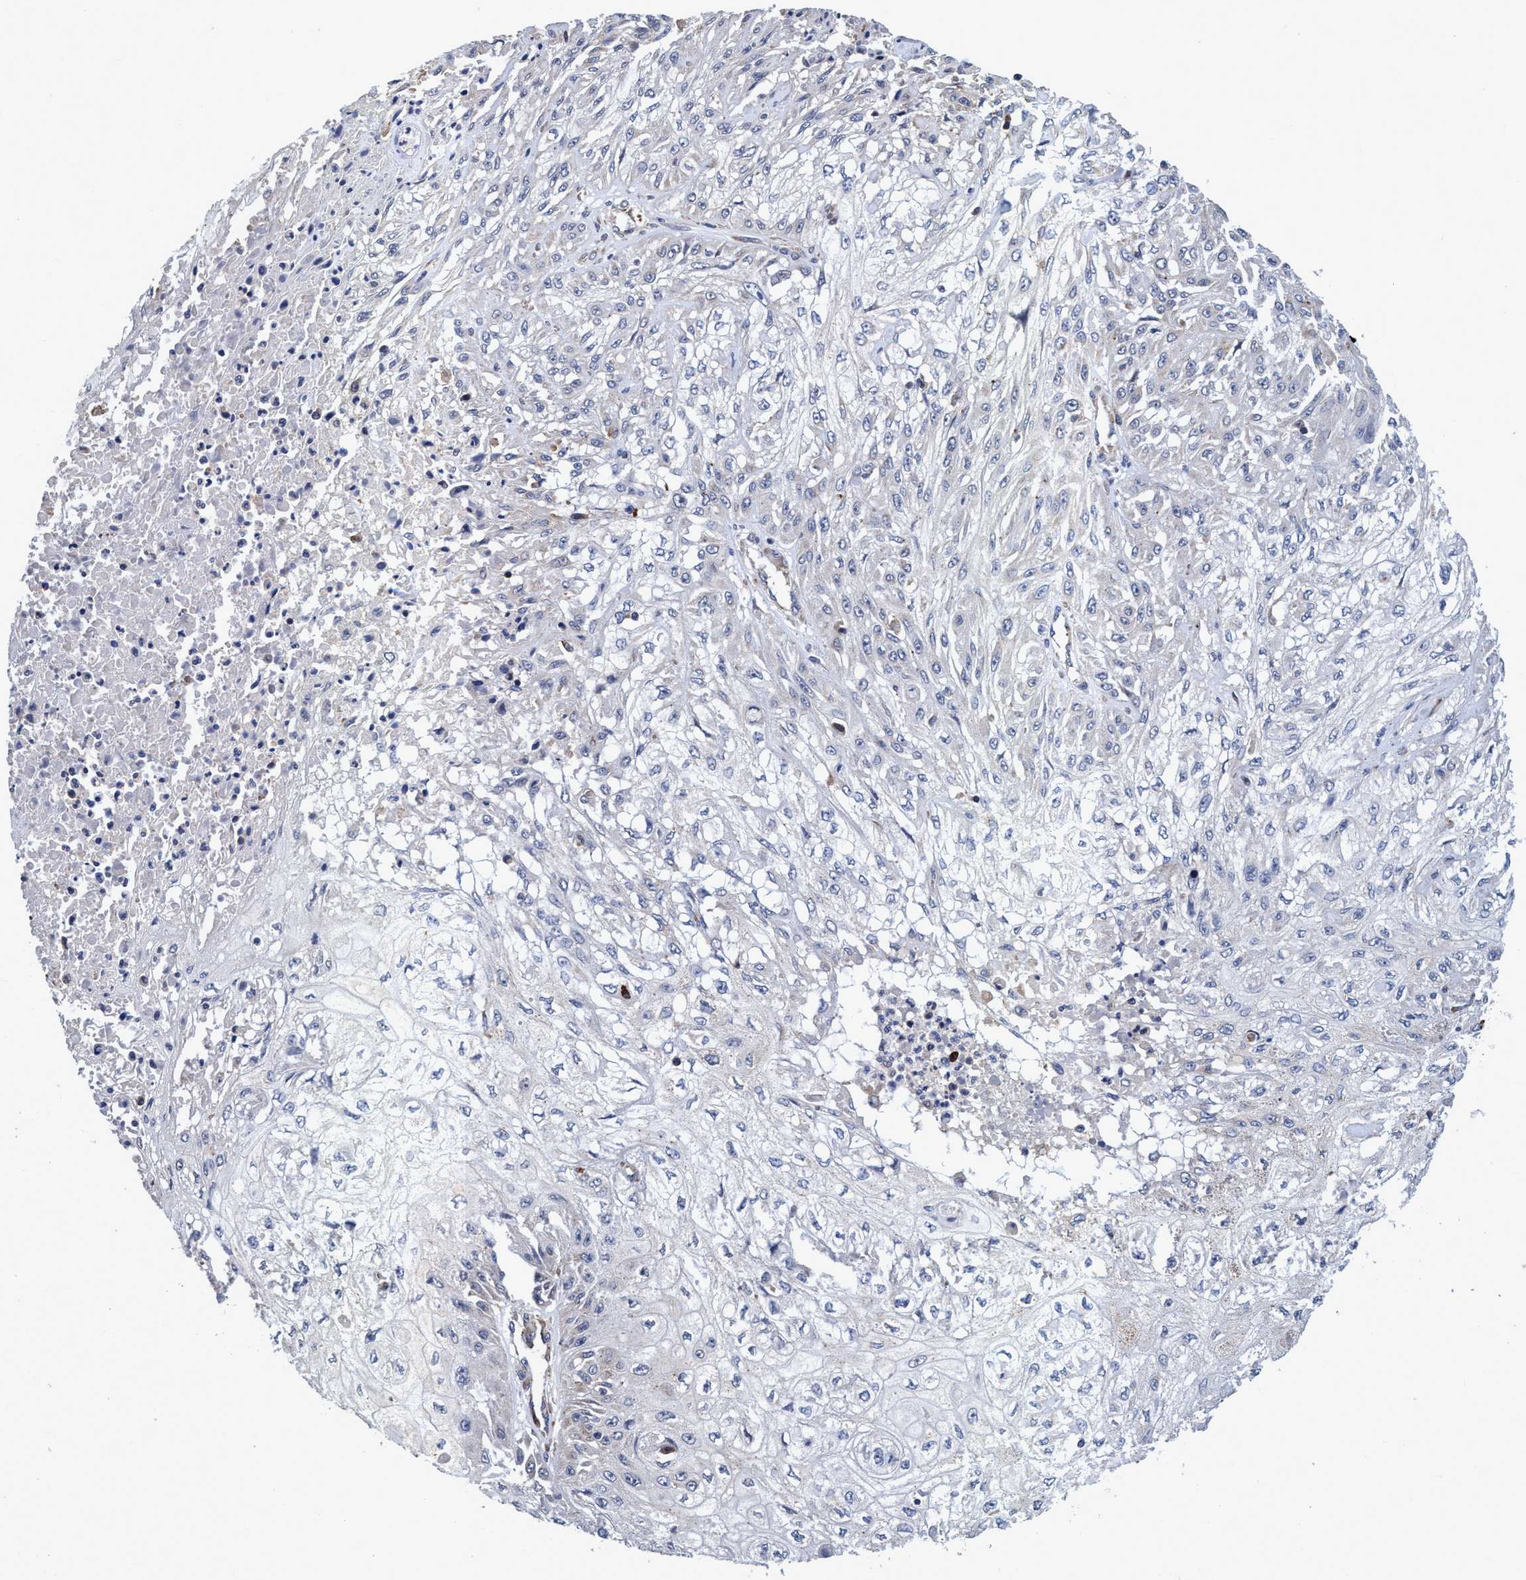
{"staining": {"intensity": "negative", "quantity": "none", "location": "none"}, "tissue": "skin cancer", "cell_type": "Tumor cells", "image_type": "cancer", "snomed": [{"axis": "morphology", "description": "Squamous cell carcinoma, NOS"}, {"axis": "morphology", "description": "Squamous cell carcinoma, metastatic, NOS"}, {"axis": "topography", "description": "Skin"}, {"axis": "topography", "description": "Lymph node"}], "caption": "High magnification brightfield microscopy of skin cancer stained with DAB (3,3'-diaminobenzidine) (brown) and counterstained with hematoxylin (blue): tumor cells show no significant expression.", "gene": "CALCOCO2", "patient": {"sex": "male", "age": 75}}